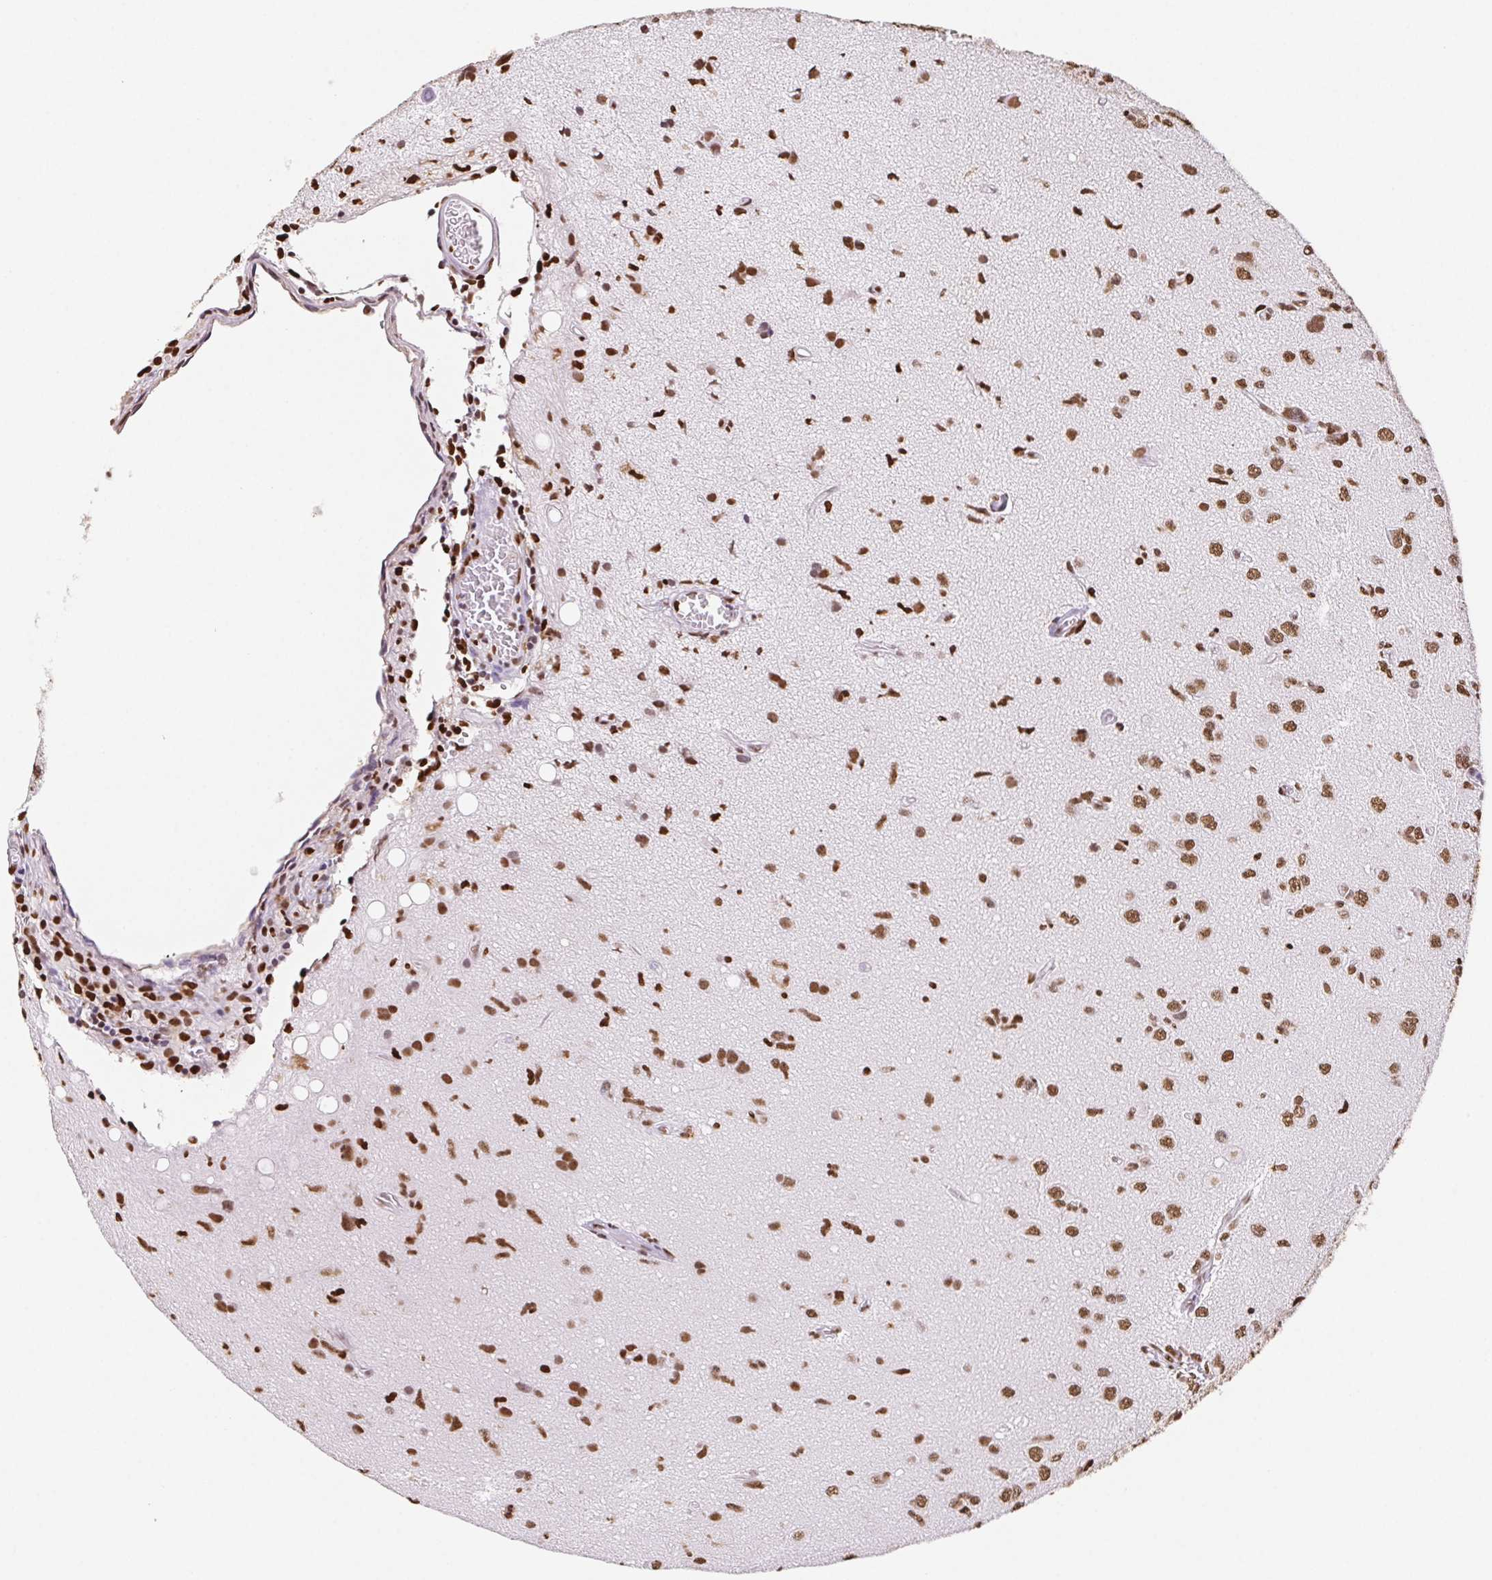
{"staining": {"intensity": "strong", "quantity": ">75%", "location": "nuclear"}, "tissue": "glioma", "cell_type": "Tumor cells", "image_type": "cancer", "snomed": [{"axis": "morphology", "description": "Glioma, malignant, High grade"}, {"axis": "topography", "description": "Brain"}], "caption": "Malignant glioma (high-grade) tissue reveals strong nuclear staining in approximately >75% of tumor cells, visualized by immunohistochemistry.", "gene": "SET", "patient": {"sex": "male", "age": 67}}